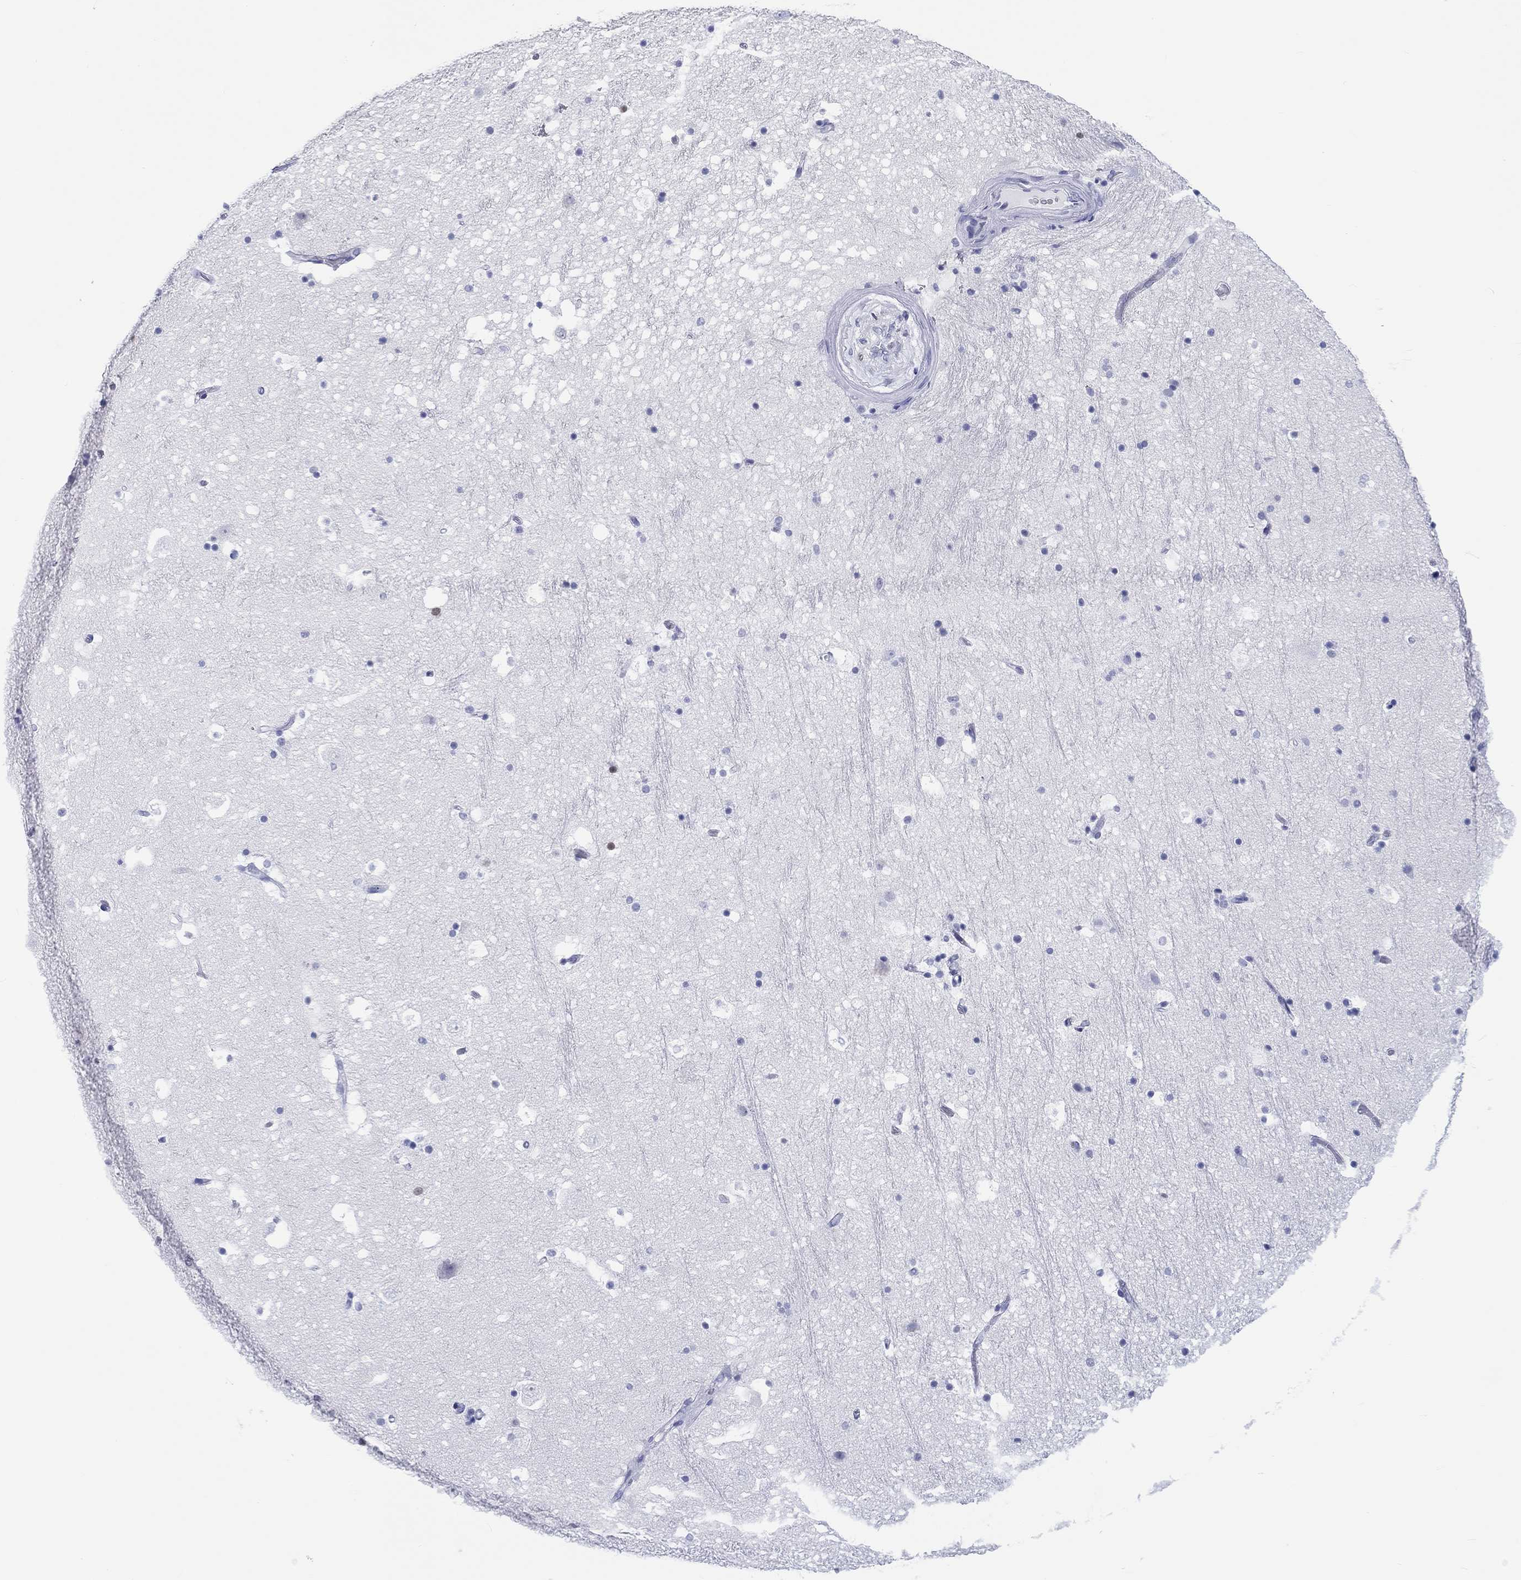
{"staining": {"intensity": "negative", "quantity": "none", "location": "none"}, "tissue": "hippocampus", "cell_type": "Glial cells", "image_type": "normal", "snomed": [{"axis": "morphology", "description": "Normal tissue, NOS"}, {"axis": "topography", "description": "Hippocampus"}], "caption": "The histopathology image reveals no staining of glial cells in benign hippocampus. (Brightfield microscopy of DAB immunohistochemistry (IHC) at high magnification).", "gene": "H1", "patient": {"sex": "male", "age": 51}}